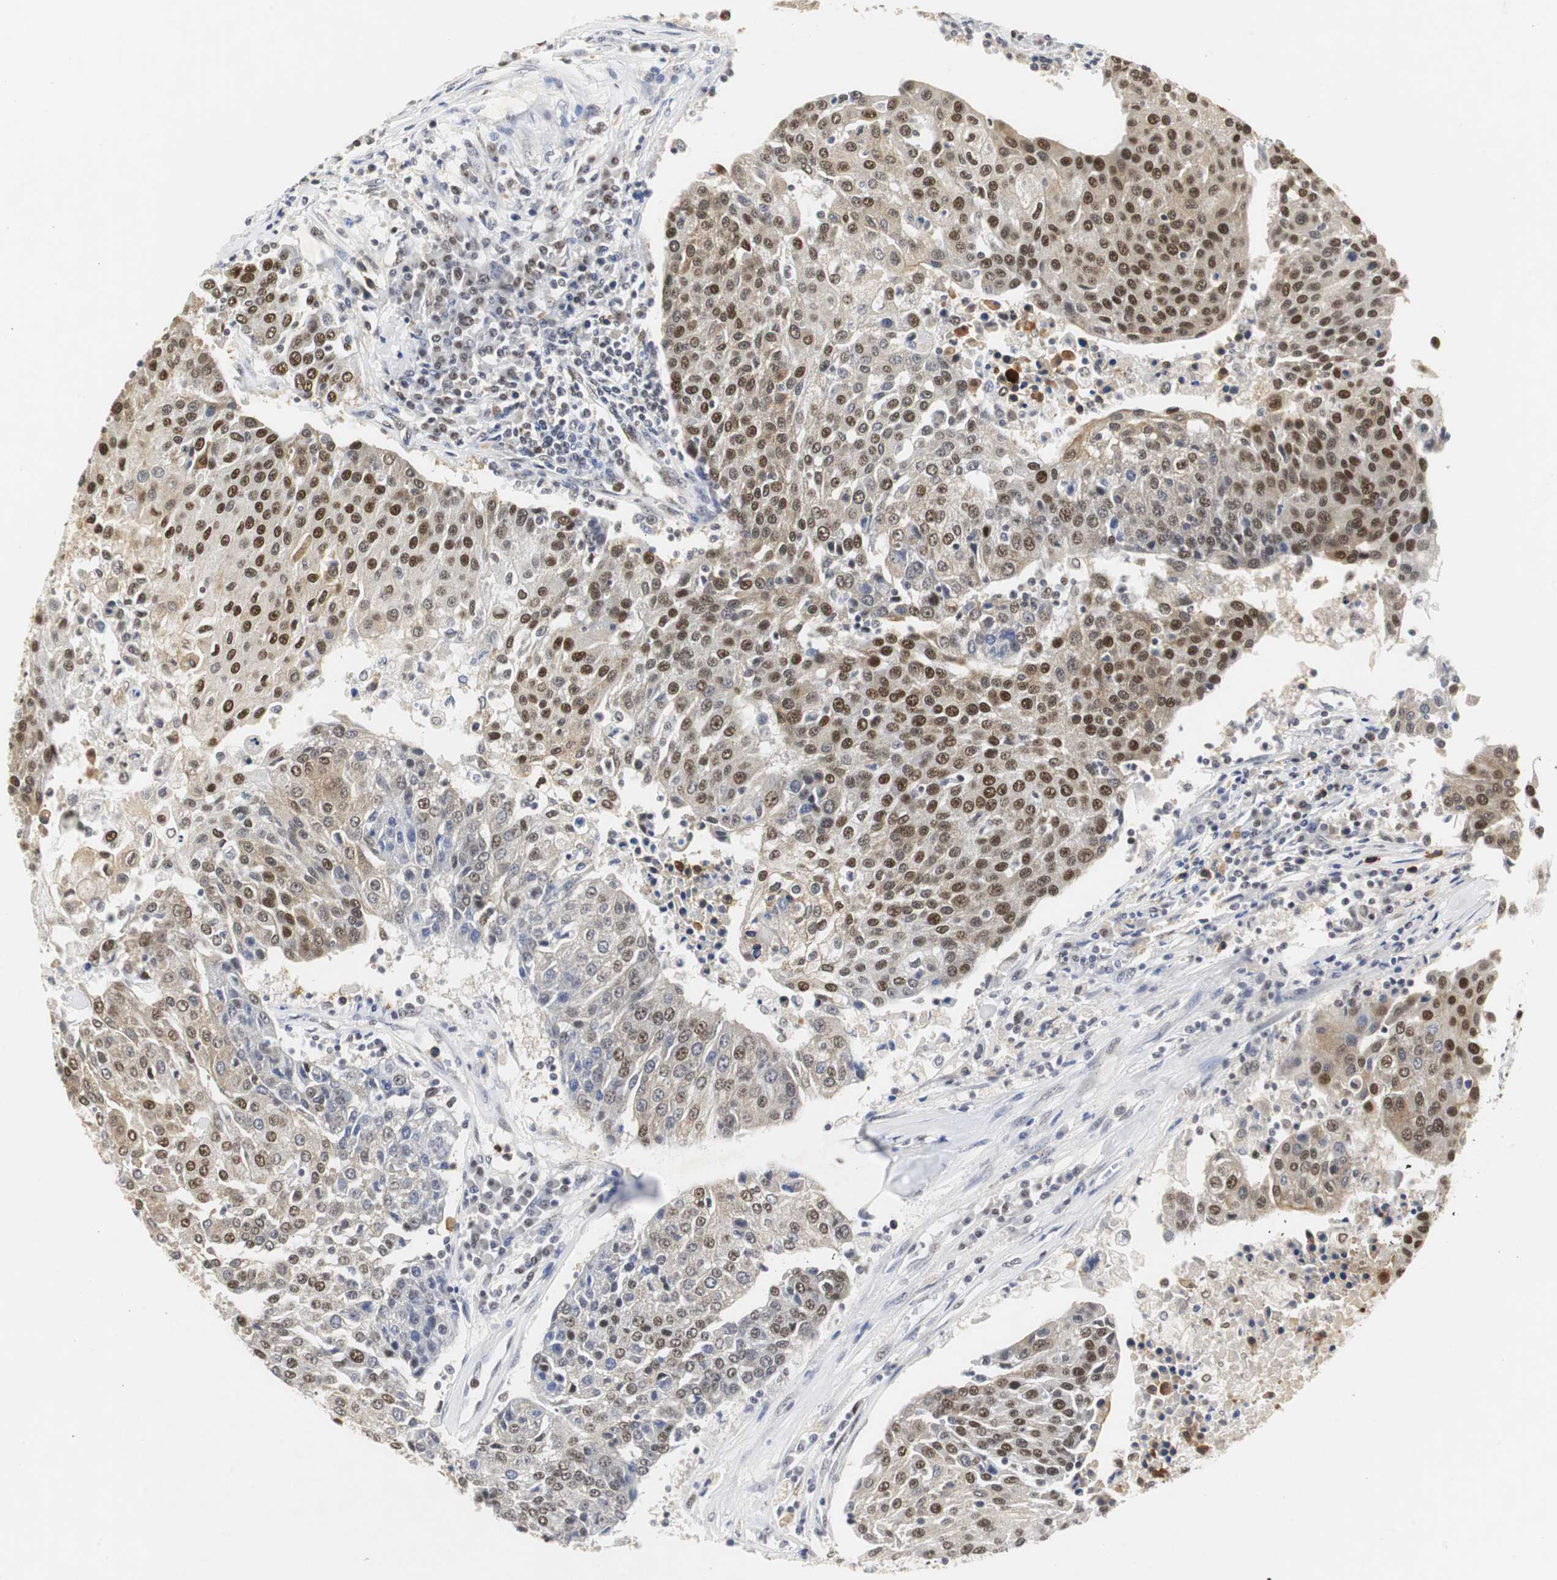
{"staining": {"intensity": "strong", "quantity": ">75%", "location": "nuclear"}, "tissue": "urothelial cancer", "cell_type": "Tumor cells", "image_type": "cancer", "snomed": [{"axis": "morphology", "description": "Urothelial carcinoma, High grade"}, {"axis": "topography", "description": "Urinary bladder"}], "caption": "There is high levels of strong nuclear staining in tumor cells of urothelial cancer, as demonstrated by immunohistochemical staining (brown color).", "gene": "ZFC3H1", "patient": {"sex": "female", "age": 85}}